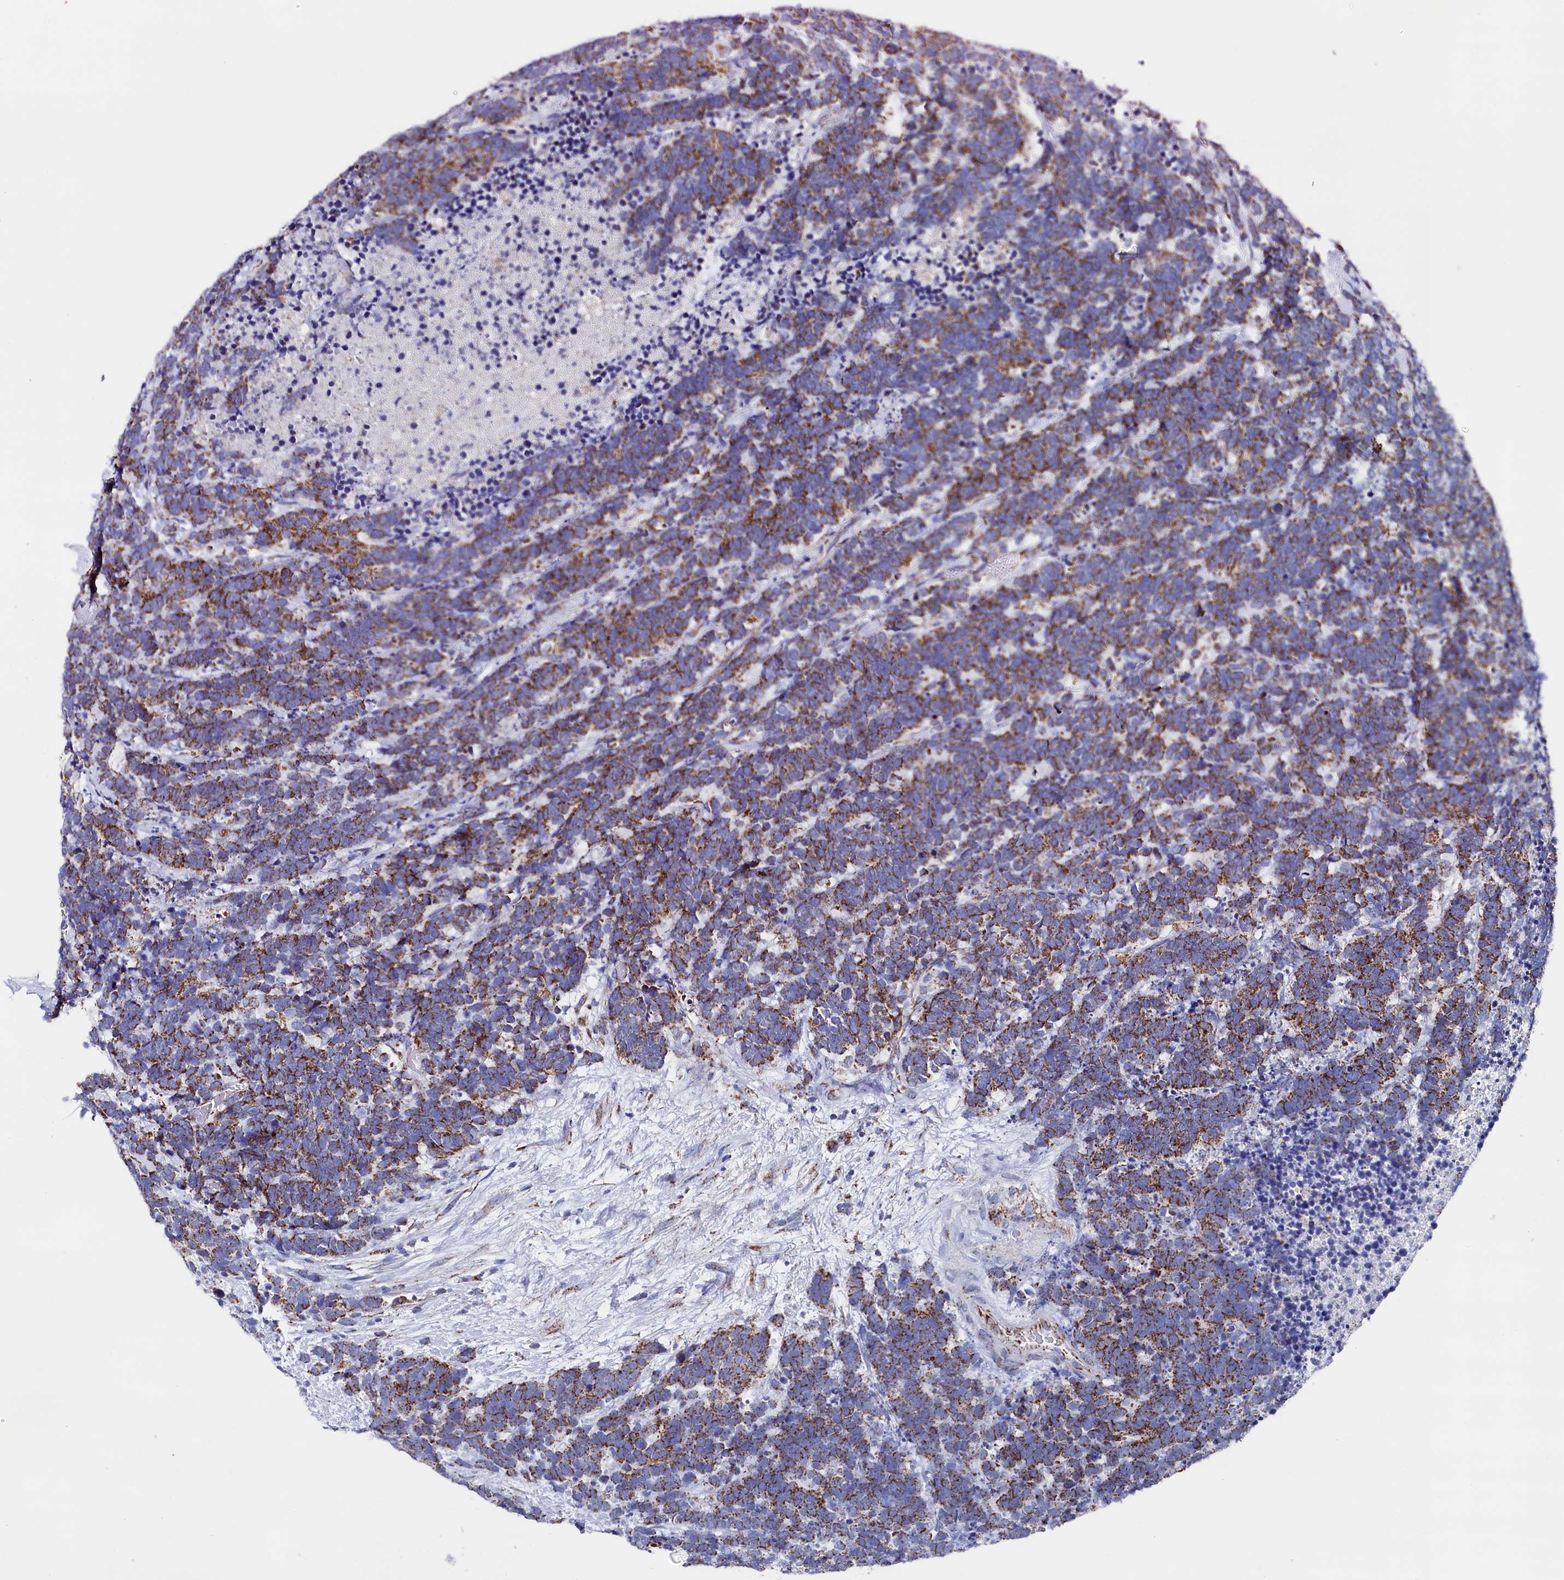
{"staining": {"intensity": "moderate", "quantity": ">75%", "location": "cytoplasmic/membranous"}, "tissue": "carcinoid", "cell_type": "Tumor cells", "image_type": "cancer", "snomed": [{"axis": "morphology", "description": "Carcinoma, NOS"}, {"axis": "morphology", "description": "Carcinoid, malignant, NOS"}, {"axis": "topography", "description": "Urinary bladder"}], "caption": "Immunohistochemistry (IHC) (DAB) staining of human malignant carcinoid displays moderate cytoplasmic/membranous protein positivity in approximately >75% of tumor cells.", "gene": "MMAB", "patient": {"sex": "male", "age": 57}}